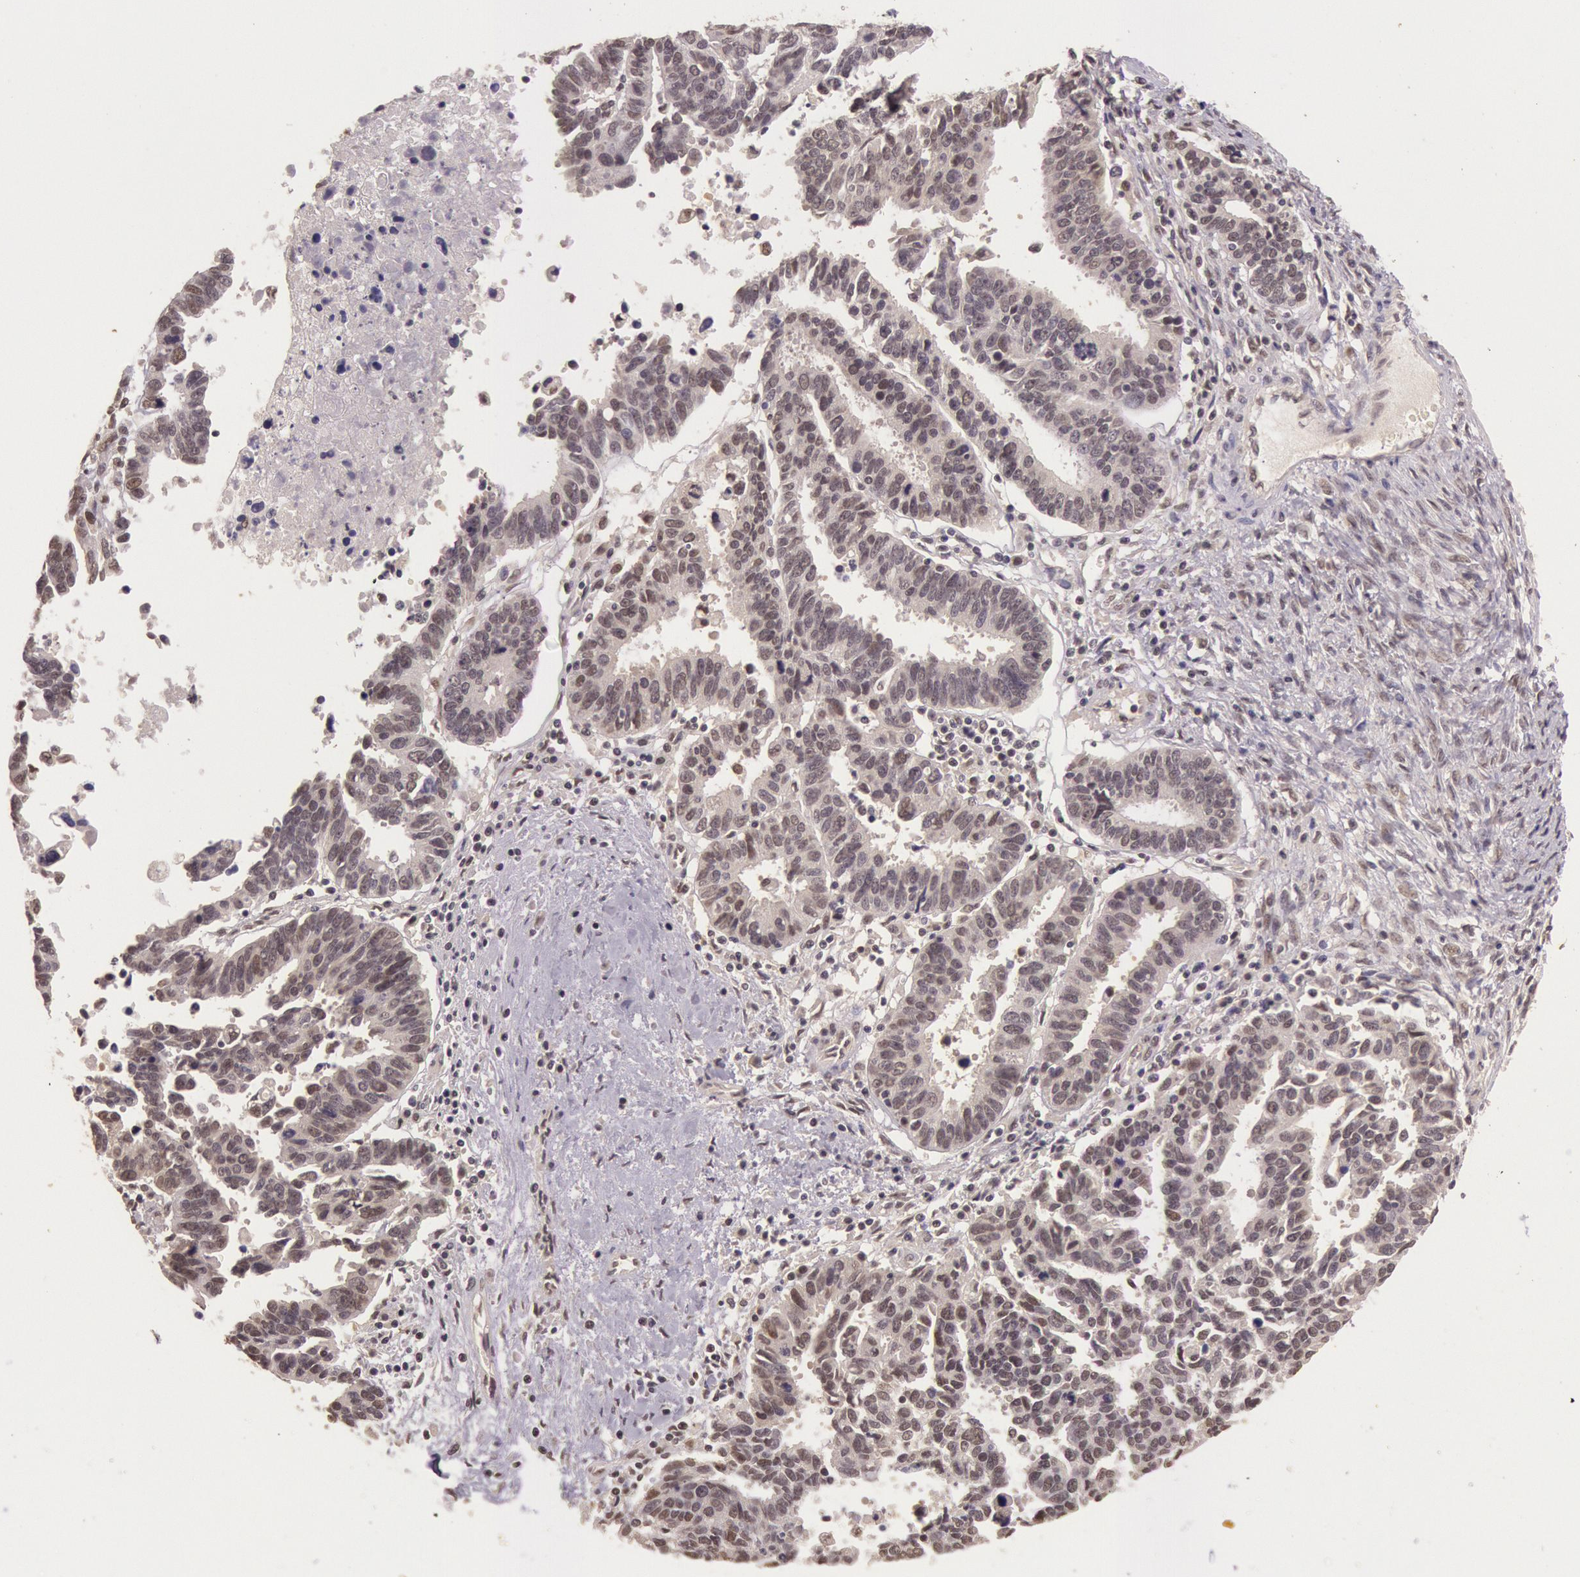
{"staining": {"intensity": "weak", "quantity": "<25%", "location": "cytoplasmic/membranous,nuclear"}, "tissue": "ovarian cancer", "cell_type": "Tumor cells", "image_type": "cancer", "snomed": [{"axis": "morphology", "description": "Carcinoma, endometroid"}, {"axis": "morphology", "description": "Cystadenocarcinoma, serous, NOS"}, {"axis": "topography", "description": "Ovary"}], "caption": "Immunohistochemistry (IHC) of human endometroid carcinoma (ovarian) reveals no staining in tumor cells.", "gene": "RTL10", "patient": {"sex": "female", "age": 45}}